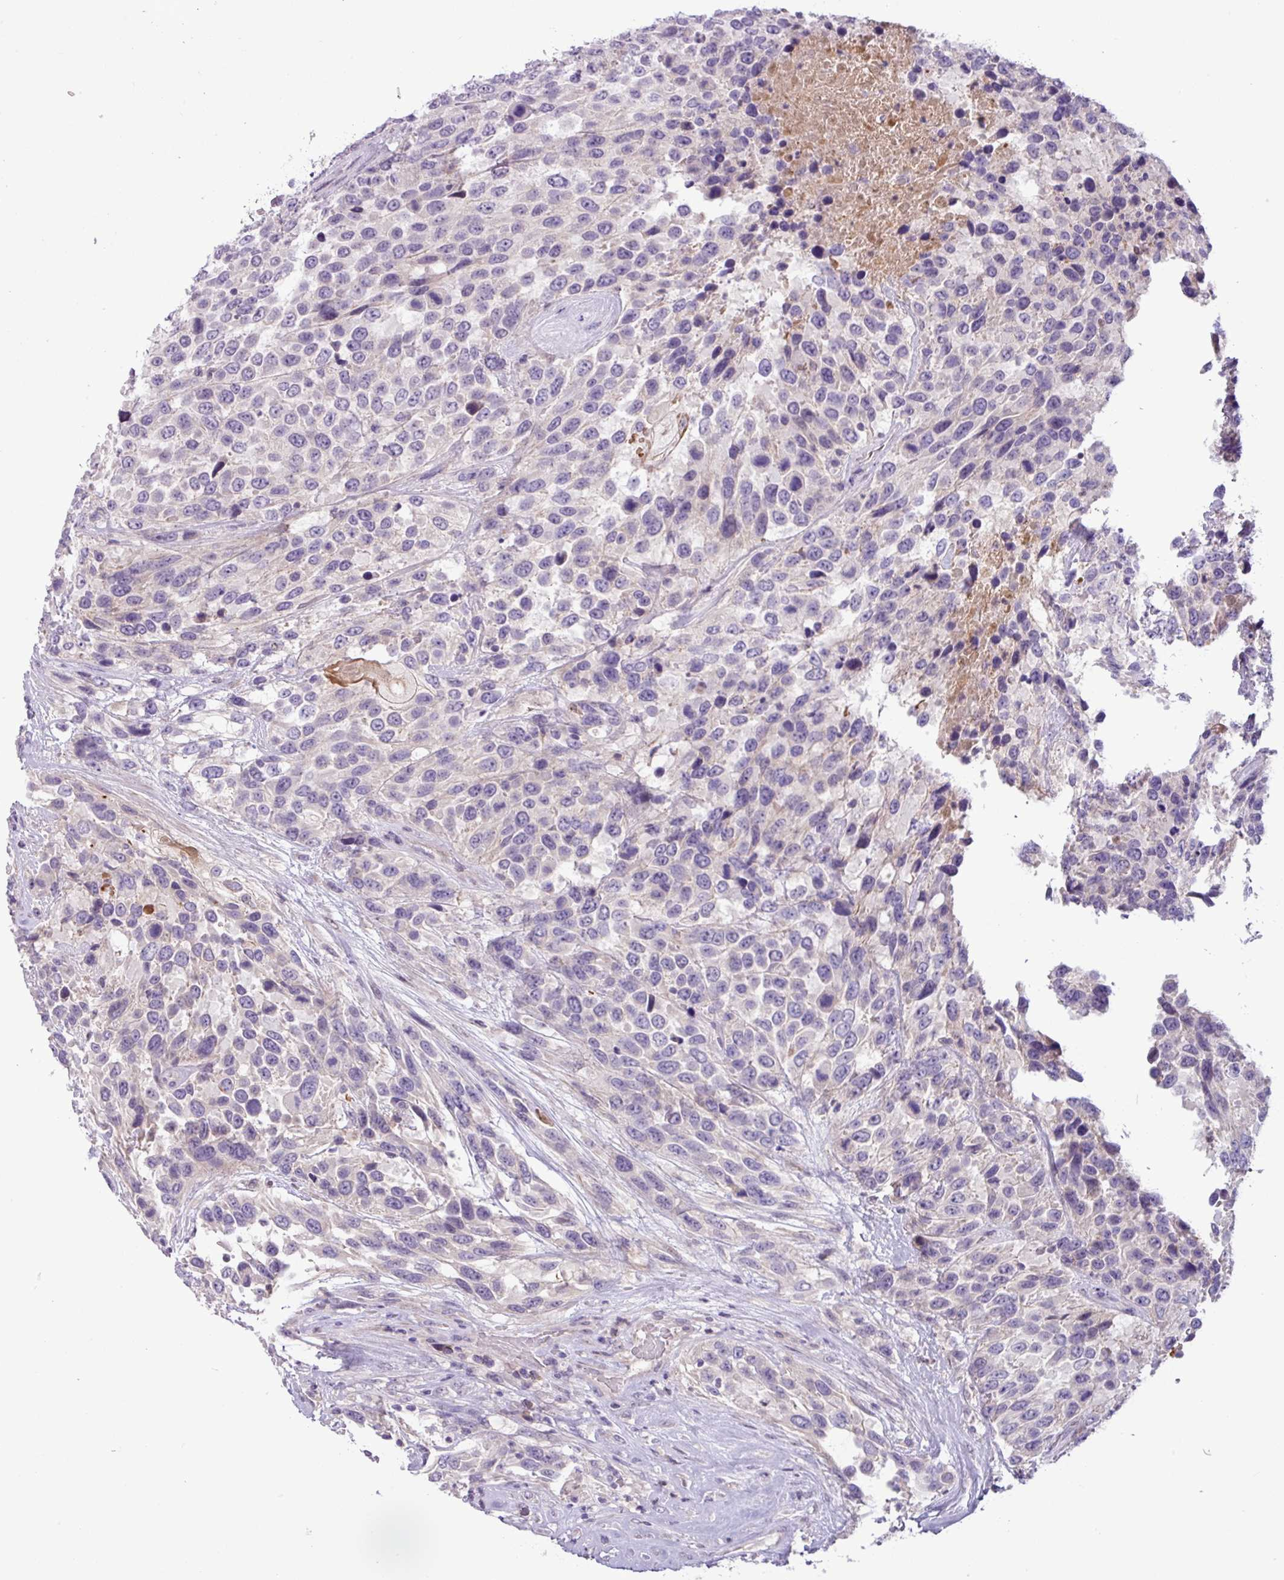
{"staining": {"intensity": "weak", "quantity": "<25%", "location": "cytoplasmic/membranous"}, "tissue": "urothelial cancer", "cell_type": "Tumor cells", "image_type": "cancer", "snomed": [{"axis": "morphology", "description": "Urothelial carcinoma, High grade"}, {"axis": "topography", "description": "Urinary bladder"}], "caption": "Immunohistochemistry (IHC) of human high-grade urothelial carcinoma exhibits no positivity in tumor cells.", "gene": "PNLDC1", "patient": {"sex": "female", "age": 70}}